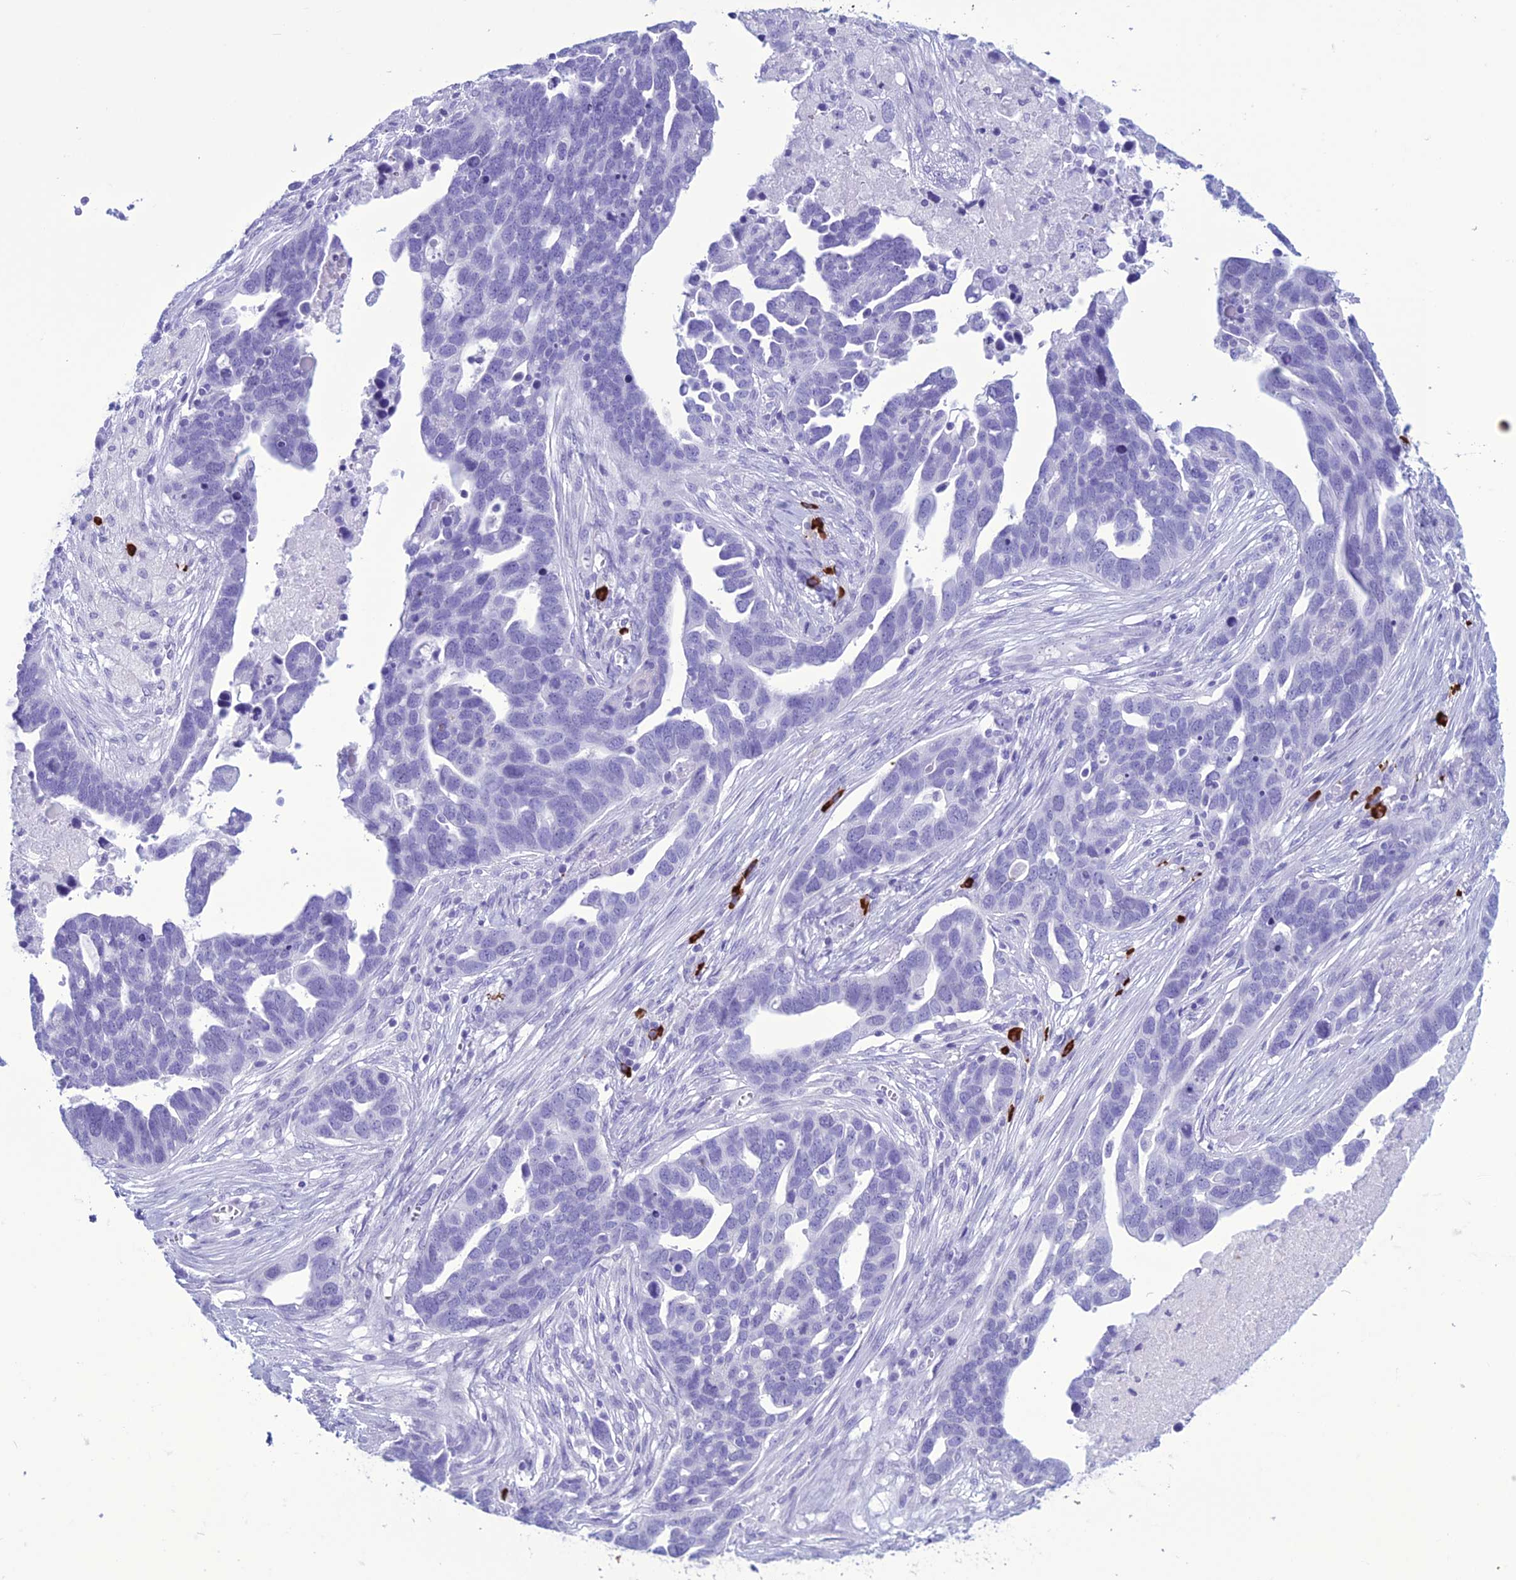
{"staining": {"intensity": "negative", "quantity": "none", "location": "none"}, "tissue": "ovarian cancer", "cell_type": "Tumor cells", "image_type": "cancer", "snomed": [{"axis": "morphology", "description": "Cystadenocarcinoma, serous, NOS"}, {"axis": "topography", "description": "Ovary"}], "caption": "The immunohistochemistry (IHC) histopathology image has no significant staining in tumor cells of ovarian cancer tissue.", "gene": "MZB1", "patient": {"sex": "female", "age": 54}}